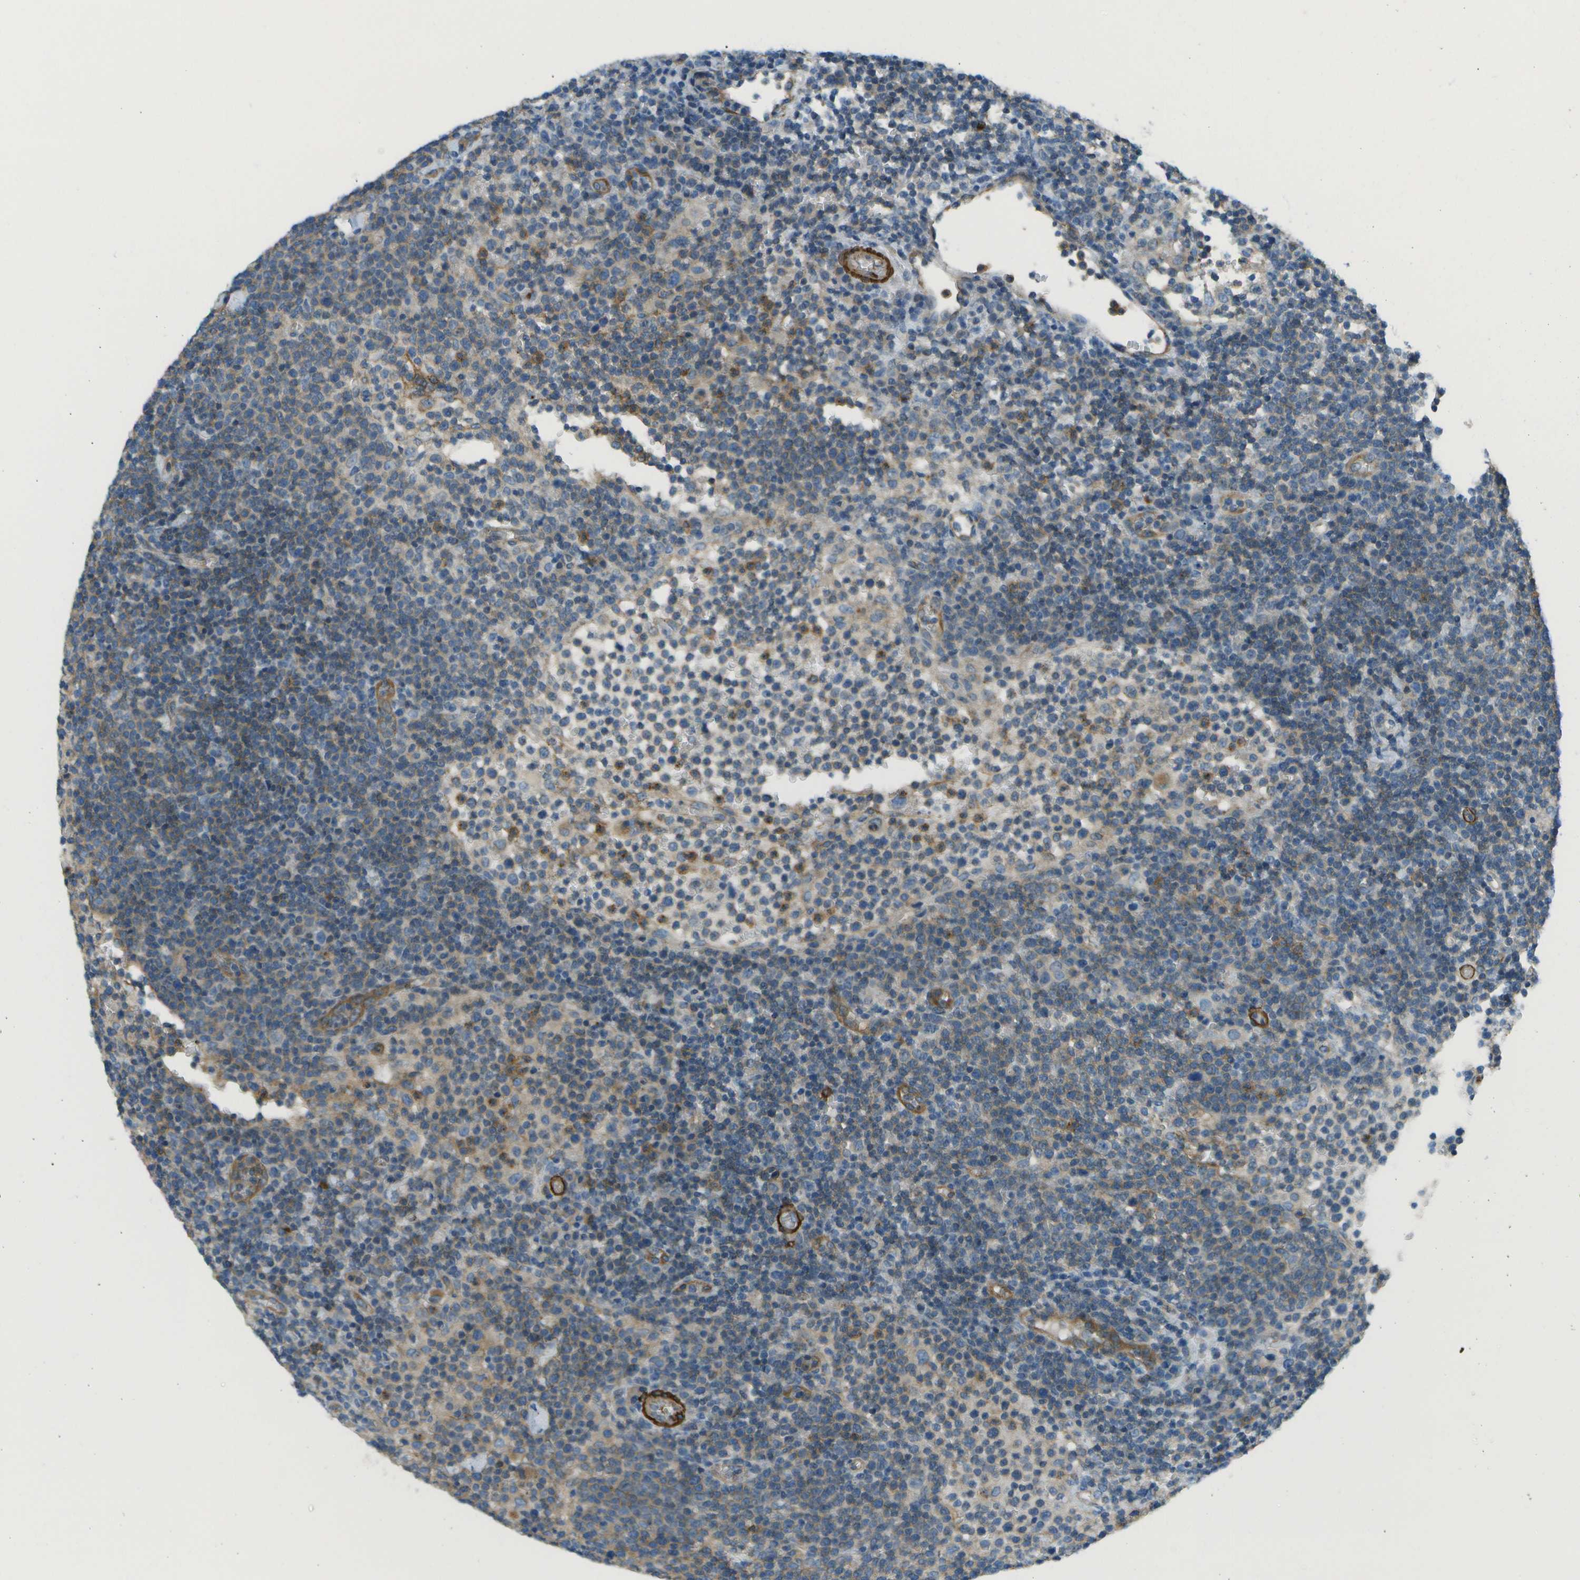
{"staining": {"intensity": "weak", "quantity": "25%-75%", "location": "cytoplasmic/membranous"}, "tissue": "lymphoma", "cell_type": "Tumor cells", "image_type": "cancer", "snomed": [{"axis": "morphology", "description": "Malignant lymphoma, non-Hodgkin's type, High grade"}, {"axis": "topography", "description": "Lymph node"}], "caption": "Immunohistochemistry (IHC) photomicrograph of neoplastic tissue: human lymphoma stained using immunohistochemistry (IHC) demonstrates low levels of weak protein expression localized specifically in the cytoplasmic/membranous of tumor cells, appearing as a cytoplasmic/membranous brown color.", "gene": "MYH11", "patient": {"sex": "male", "age": 61}}